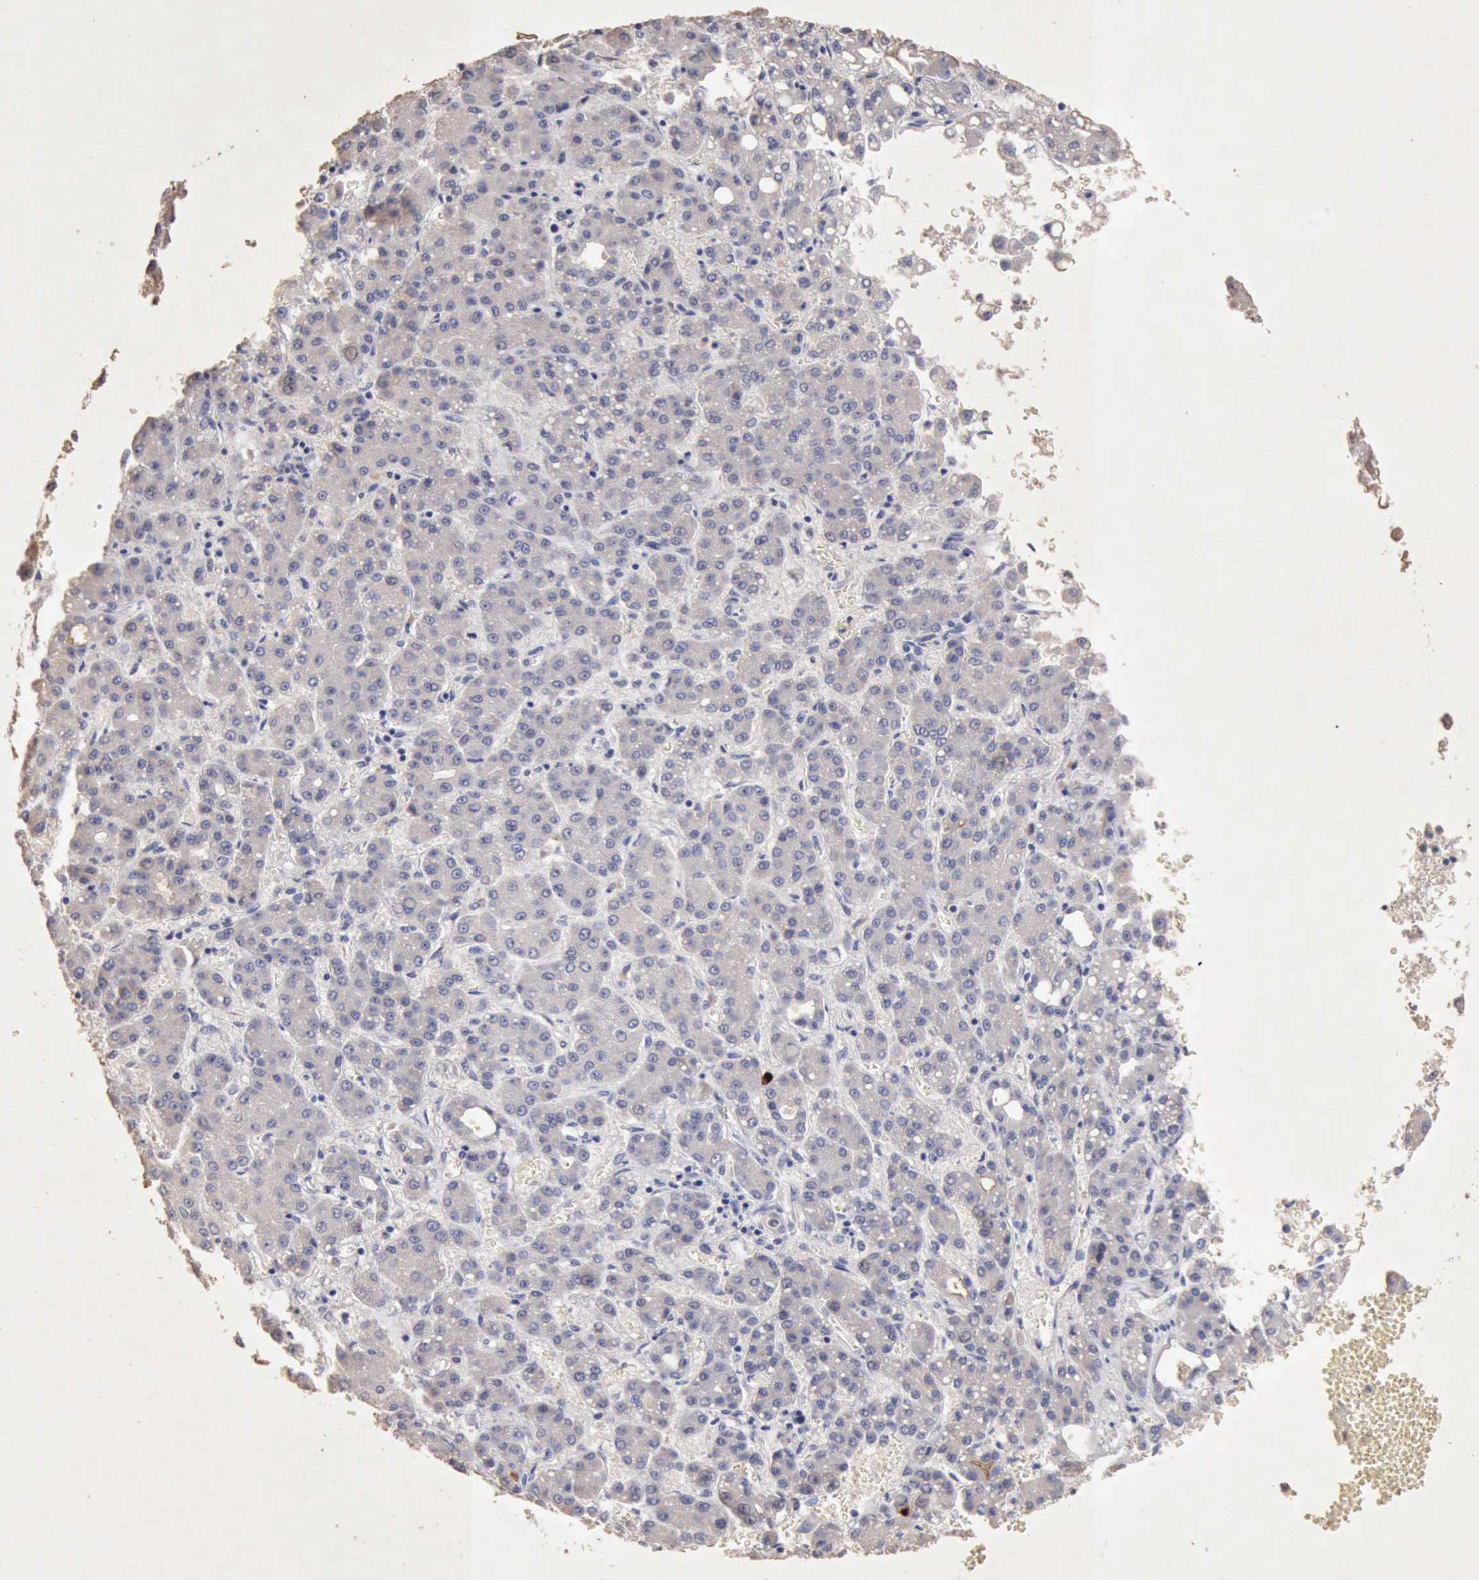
{"staining": {"intensity": "negative", "quantity": "none", "location": "none"}, "tissue": "liver cancer", "cell_type": "Tumor cells", "image_type": "cancer", "snomed": [{"axis": "morphology", "description": "Carcinoma, Hepatocellular, NOS"}, {"axis": "topography", "description": "Liver"}], "caption": "Immunohistochemistry (IHC) photomicrograph of neoplastic tissue: human liver hepatocellular carcinoma stained with DAB (3,3'-diaminobenzidine) demonstrates no significant protein expression in tumor cells.", "gene": "KRT6B", "patient": {"sex": "male", "age": 69}}